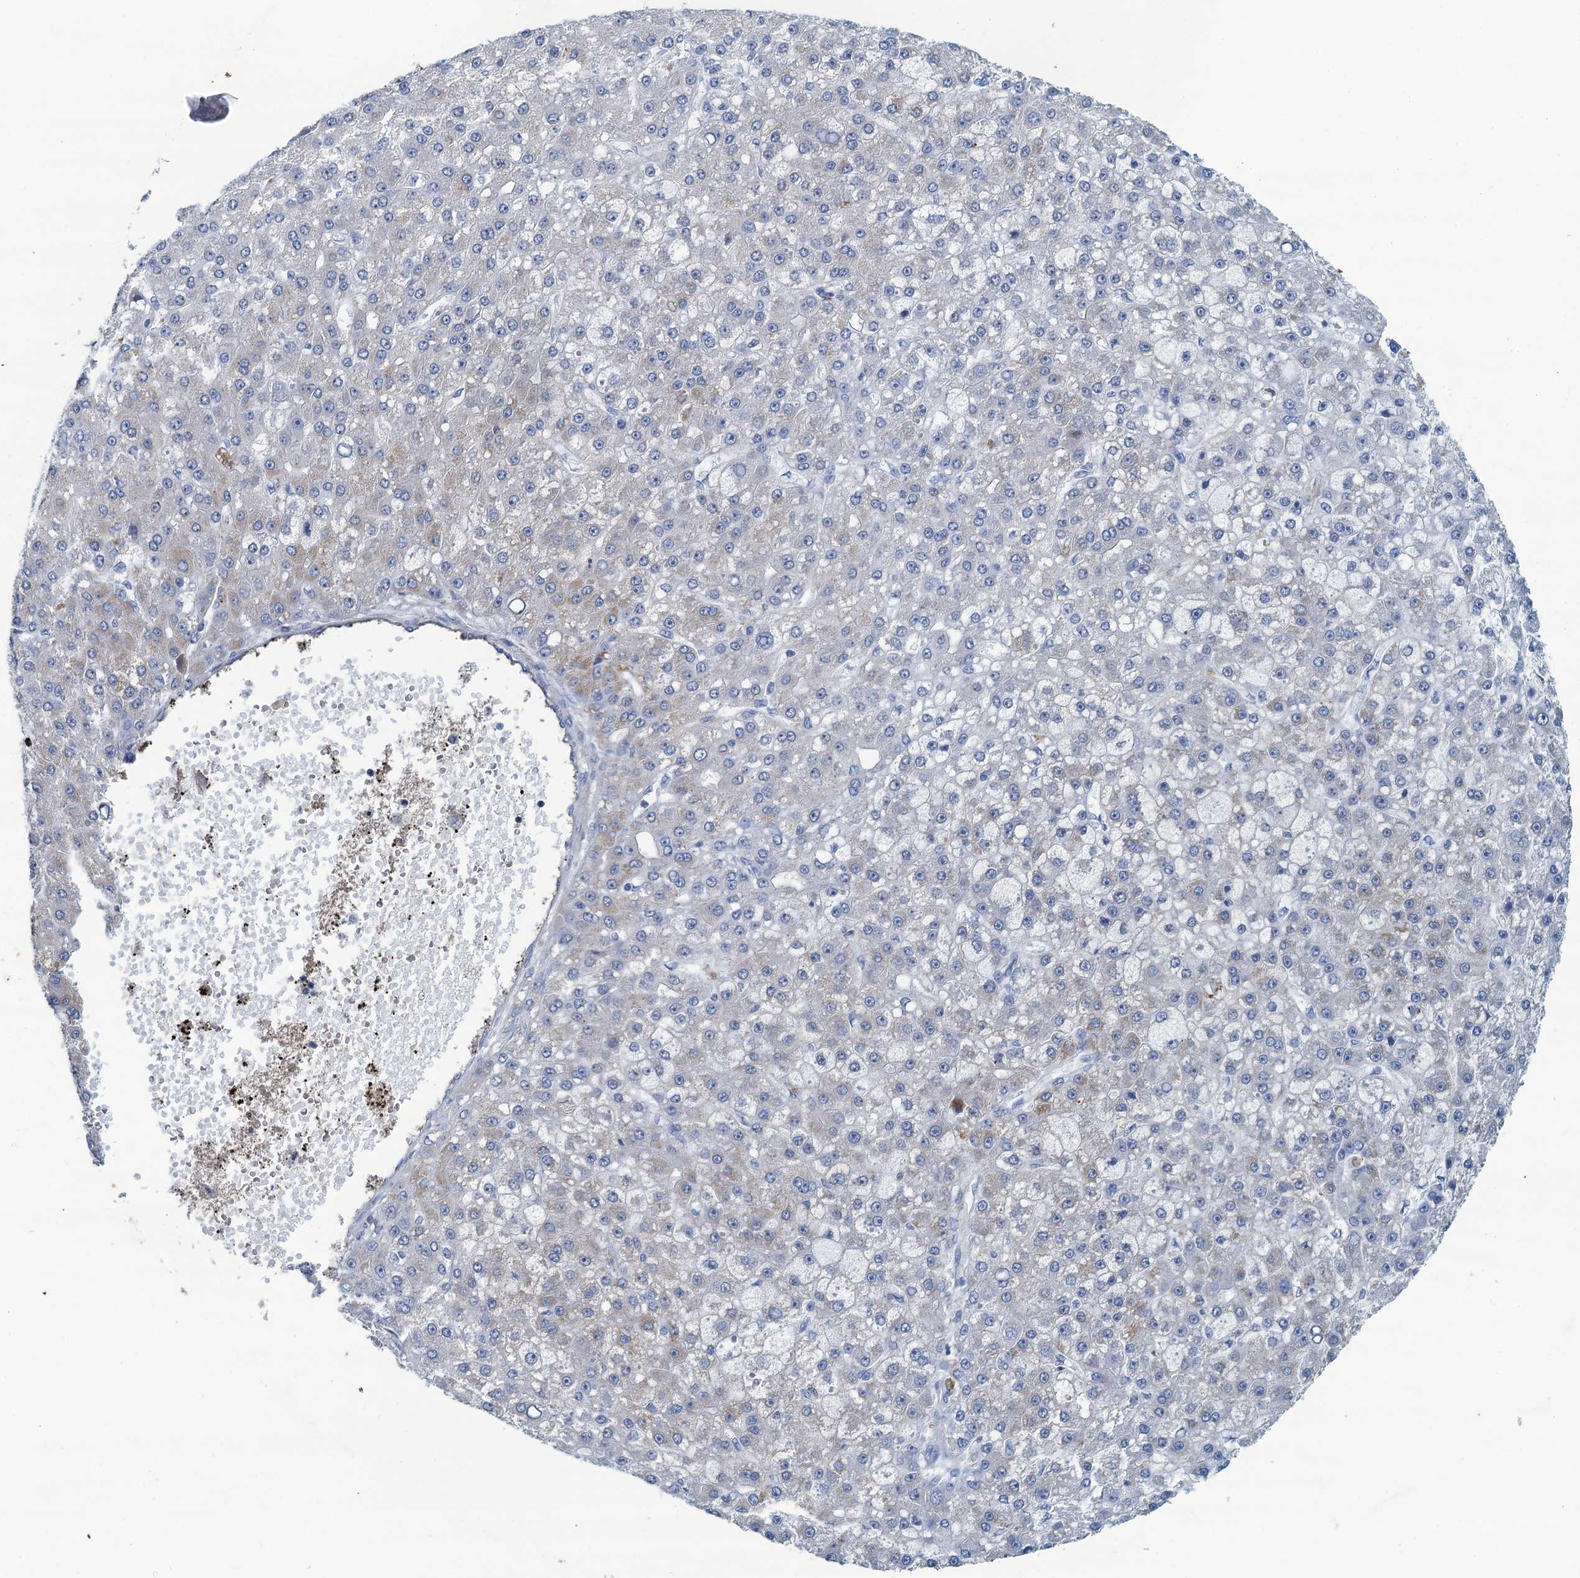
{"staining": {"intensity": "negative", "quantity": "none", "location": "none"}, "tissue": "liver cancer", "cell_type": "Tumor cells", "image_type": "cancer", "snomed": [{"axis": "morphology", "description": "Carcinoma, Hepatocellular, NOS"}, {"axis": "topography", "description": "Liver"}], "caption": "Immunohistochemistry (IHC) photomicrograph of neoplastic tissue: human liver cancer stained with DAB shows no significant protein expression in tumor cells.", "gene": "THAP10", "patient": {"sex": "male", "age": 67}}